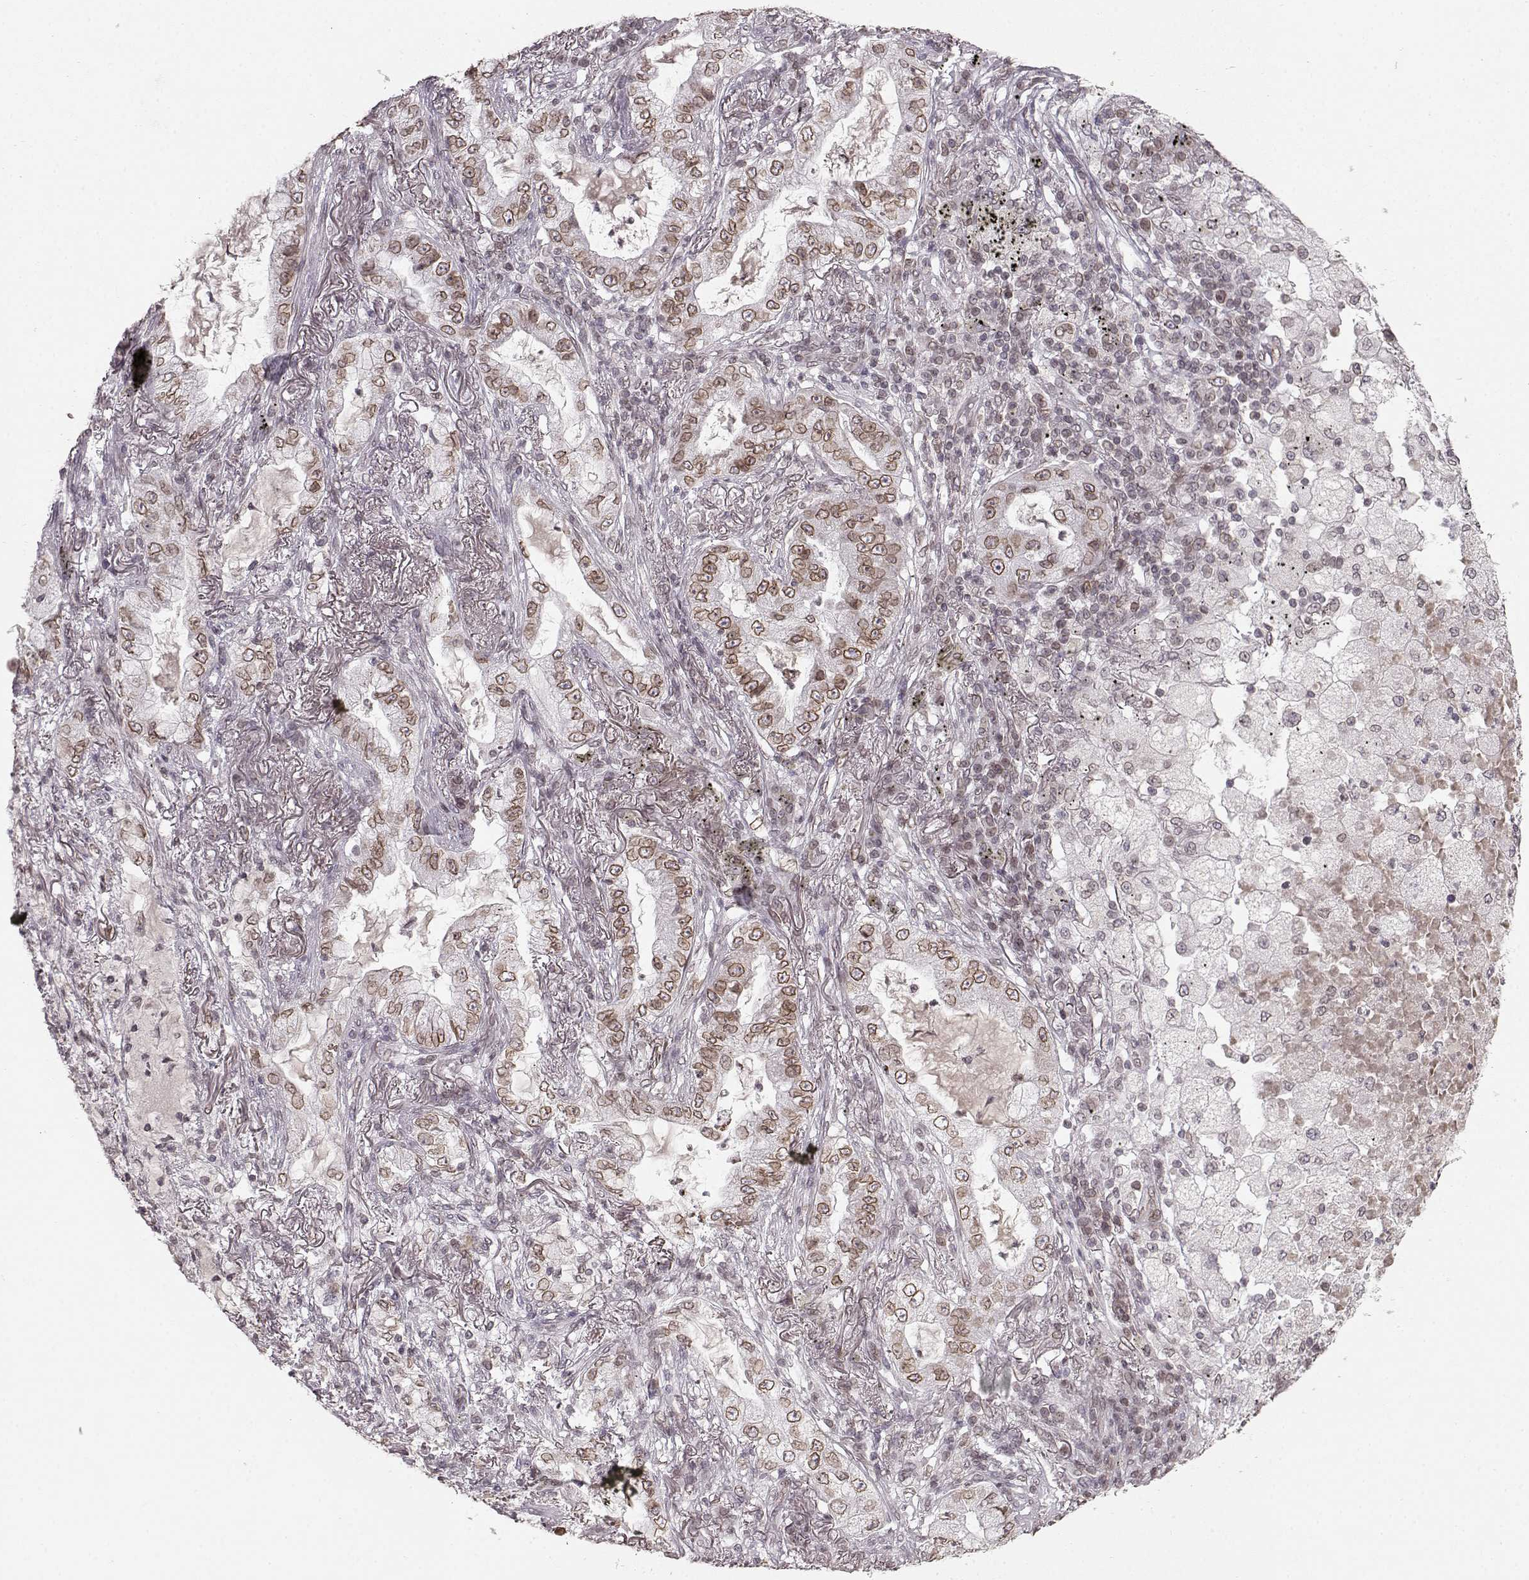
{"staining": {"intensity": "moderate", "quantity": ">75%", "location": "cytoplasmic/membranous,nuclear"}, "tissue": "lung cancer", "cell_type": "Tumor cells", "image_type": "cancer", "snomed": [{"axis": "morphology", "description": "Adenocarcinoma, NOS"}, {"axis": "topography", "description": "Lung"}], "caption": "Human lung cancer stained for a protein (brown) reveals moderate cytoplasmic/membranous and nuclear positive expression in approximately >75% of tumor cells.", "gene": "DCAF12", "patient": {"sex": "female", "age": 73}}